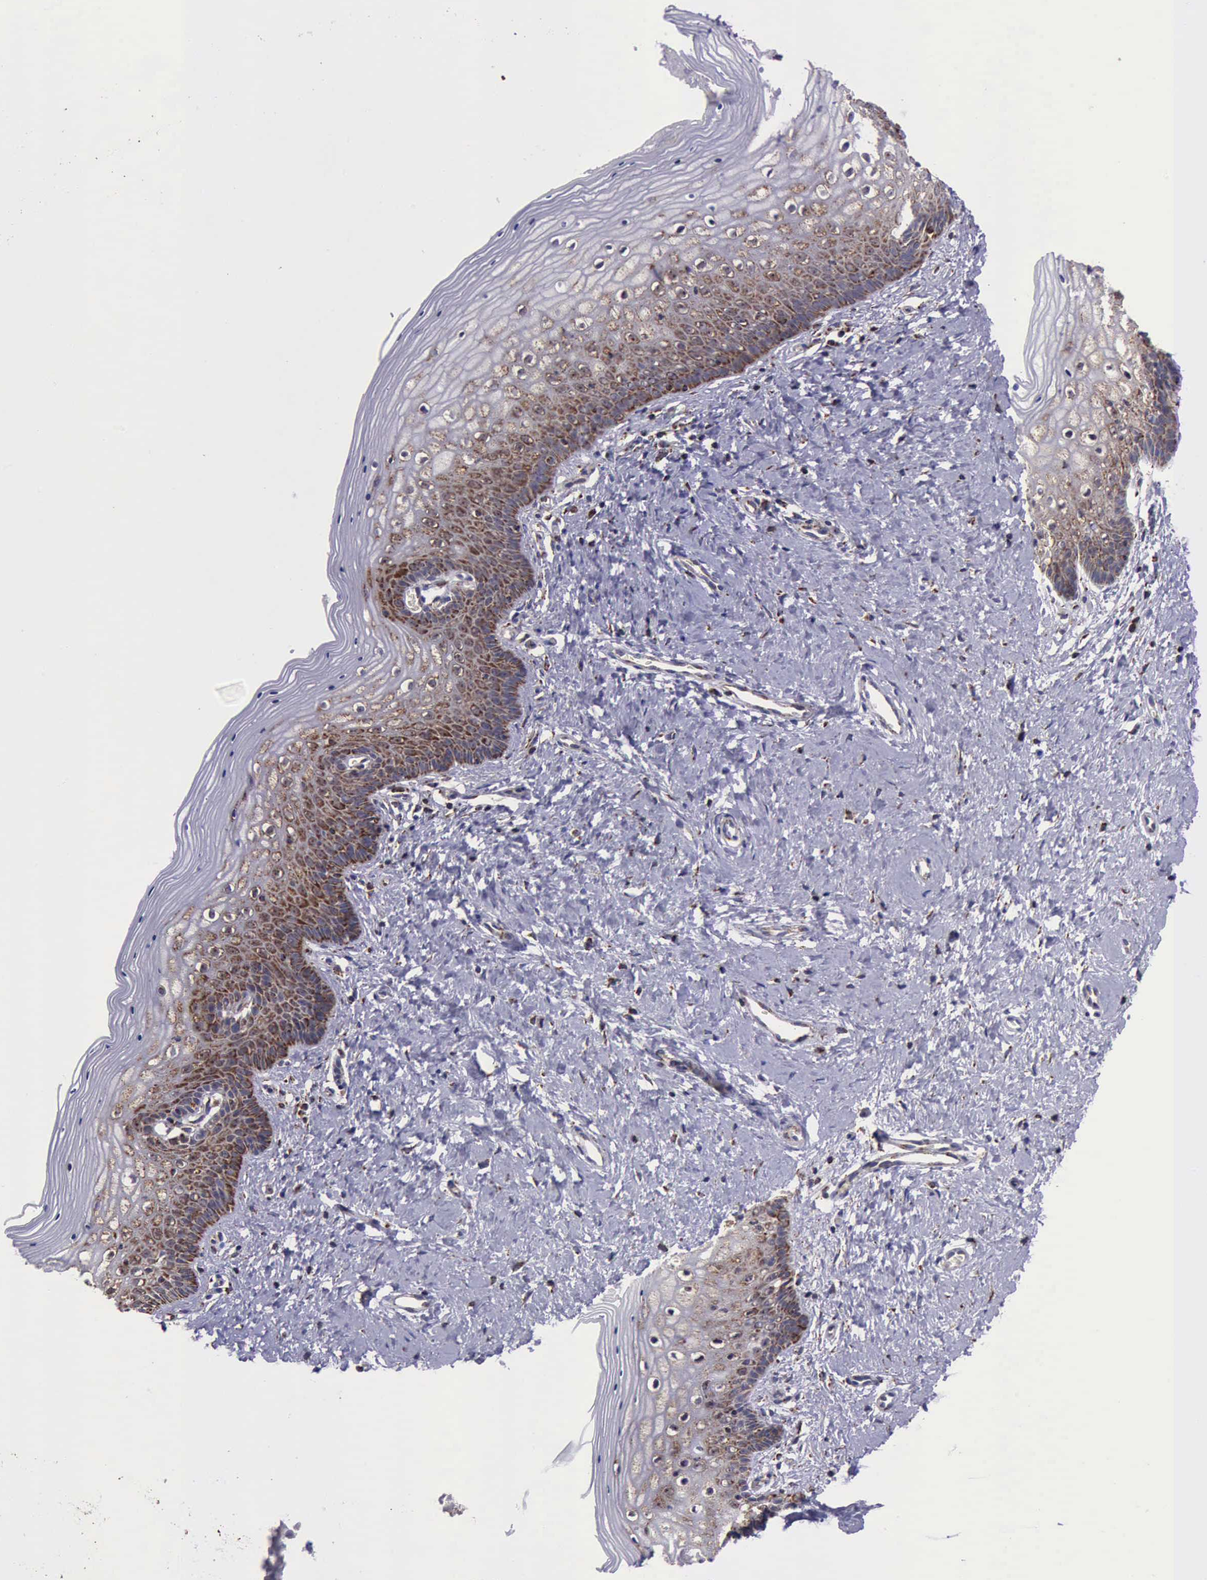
{"staining": {"intensity": "strong", "quantity": "25%-75%", "location": "cytoplasmic/membranous"}, "tissue": "vagina", "cell_type": "Squamous epithelial cells", "image_type": "normal", "snomed": [{"axis": "morphology", "description": "Normal tissue, NOS"}, {"axis": "topography", "description": "Vagina"}], "caption": "Strong cytoplasmic/membranous expression for a protein is appreciated in approximately 25%-75% of squamous epithelial cells of normal vagina using immunohistochemistry (IHC).", "gene": "TXN2", "patient": {"sex": "female", "age": 46}}